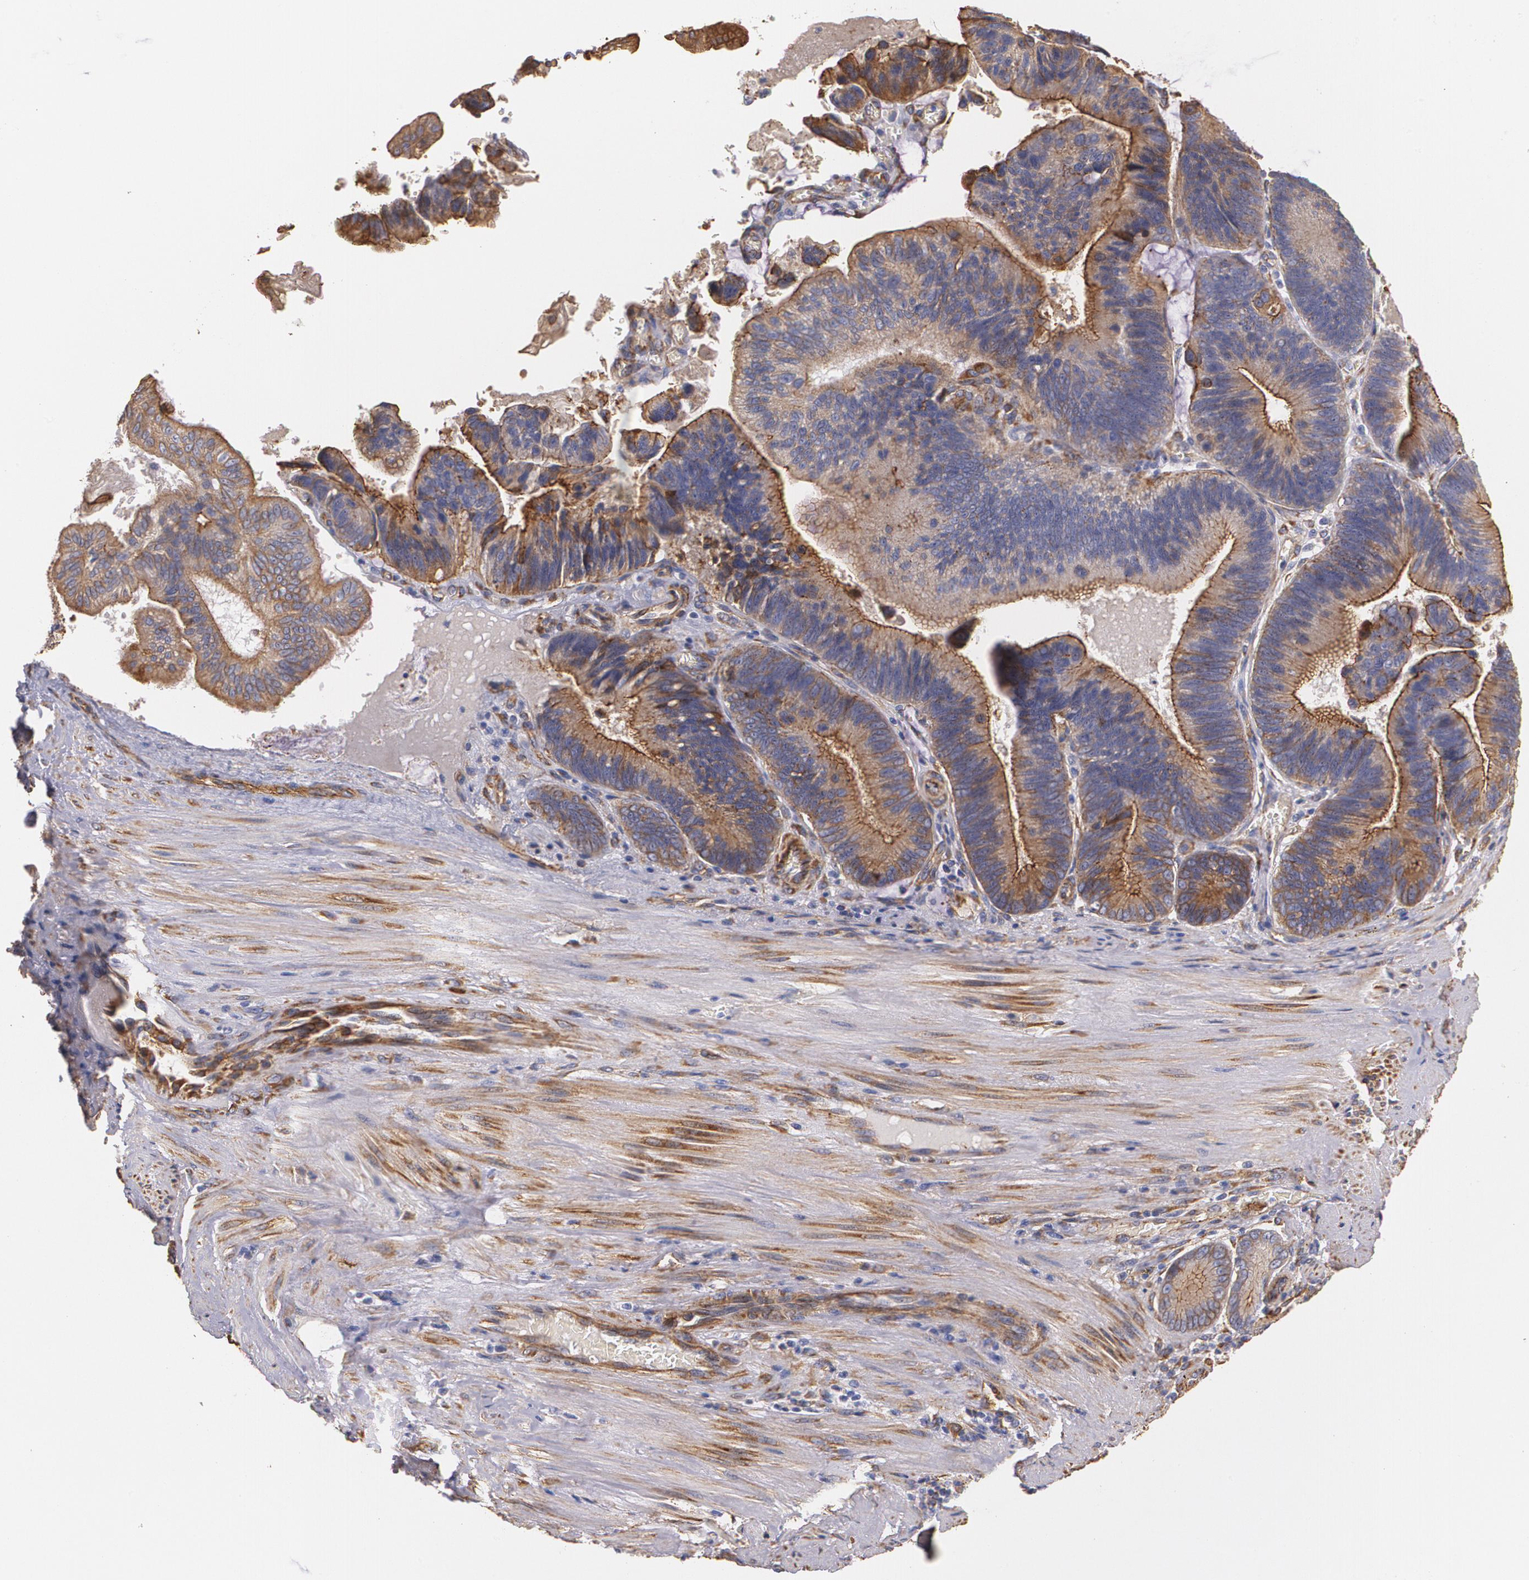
{"staining": {"intensity": "strong", "quantity": ">75%", "location": "cytoplasmic/membranous"}, "tissue": "pancreatic cancer", "cell_type": "Tumor cells", "image_type": "cancer", "snomed": [{"axis": "morphology", "description": "Adenocarcinoma, NOS"}, {"axis": "topography", "description": "Pancreas"}], "caption": "Immunohistochemical staining of human adenocarcinoma (pancreatic) demonstrates strong cytoplasmic/membranous protein positivity in about >75% of tumor cells.", "gene": "TJP1", "patient": {"sex": "male", "age": 82}}